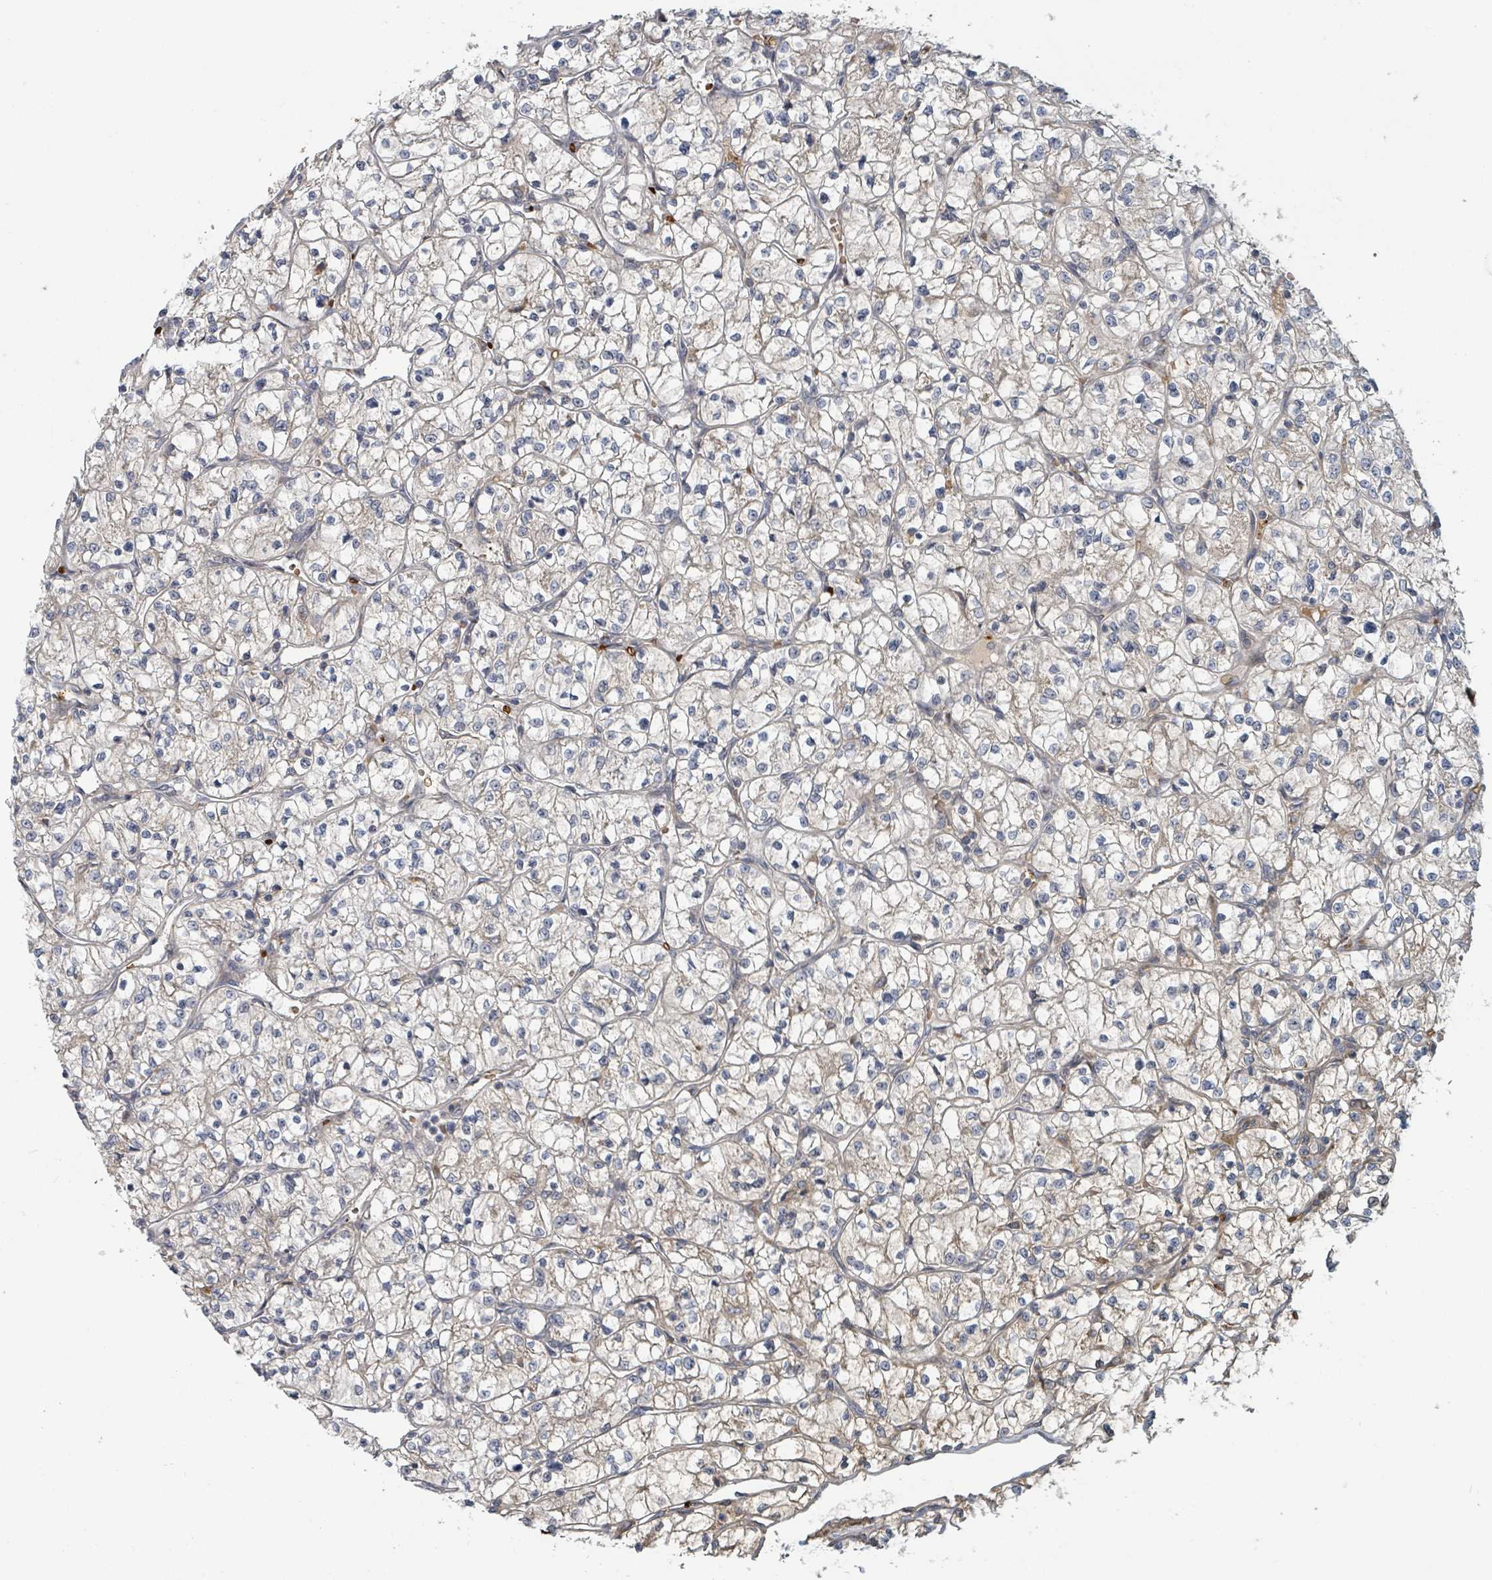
{"staining": {"intensity": "negative", "quantity": "none", "location": "none"}, "tissue": "renal cancer", "cell_type": "Tumor cells", "image_type": "cancer", "snomed": [{"axis": "morphology", "description": "Adenocarcinoma, NOS"}, {"axis": "topography", "description": "Kidney"}], "caption": "Immunohistochemistry (IHC) image of neoplastic tissue: renal adenocarcinoma stained with DAB reveals no significant protein positivity in tumor cells.", "gene": "TRPC4AP", "patient": {"sex": "female", "age": 64}}